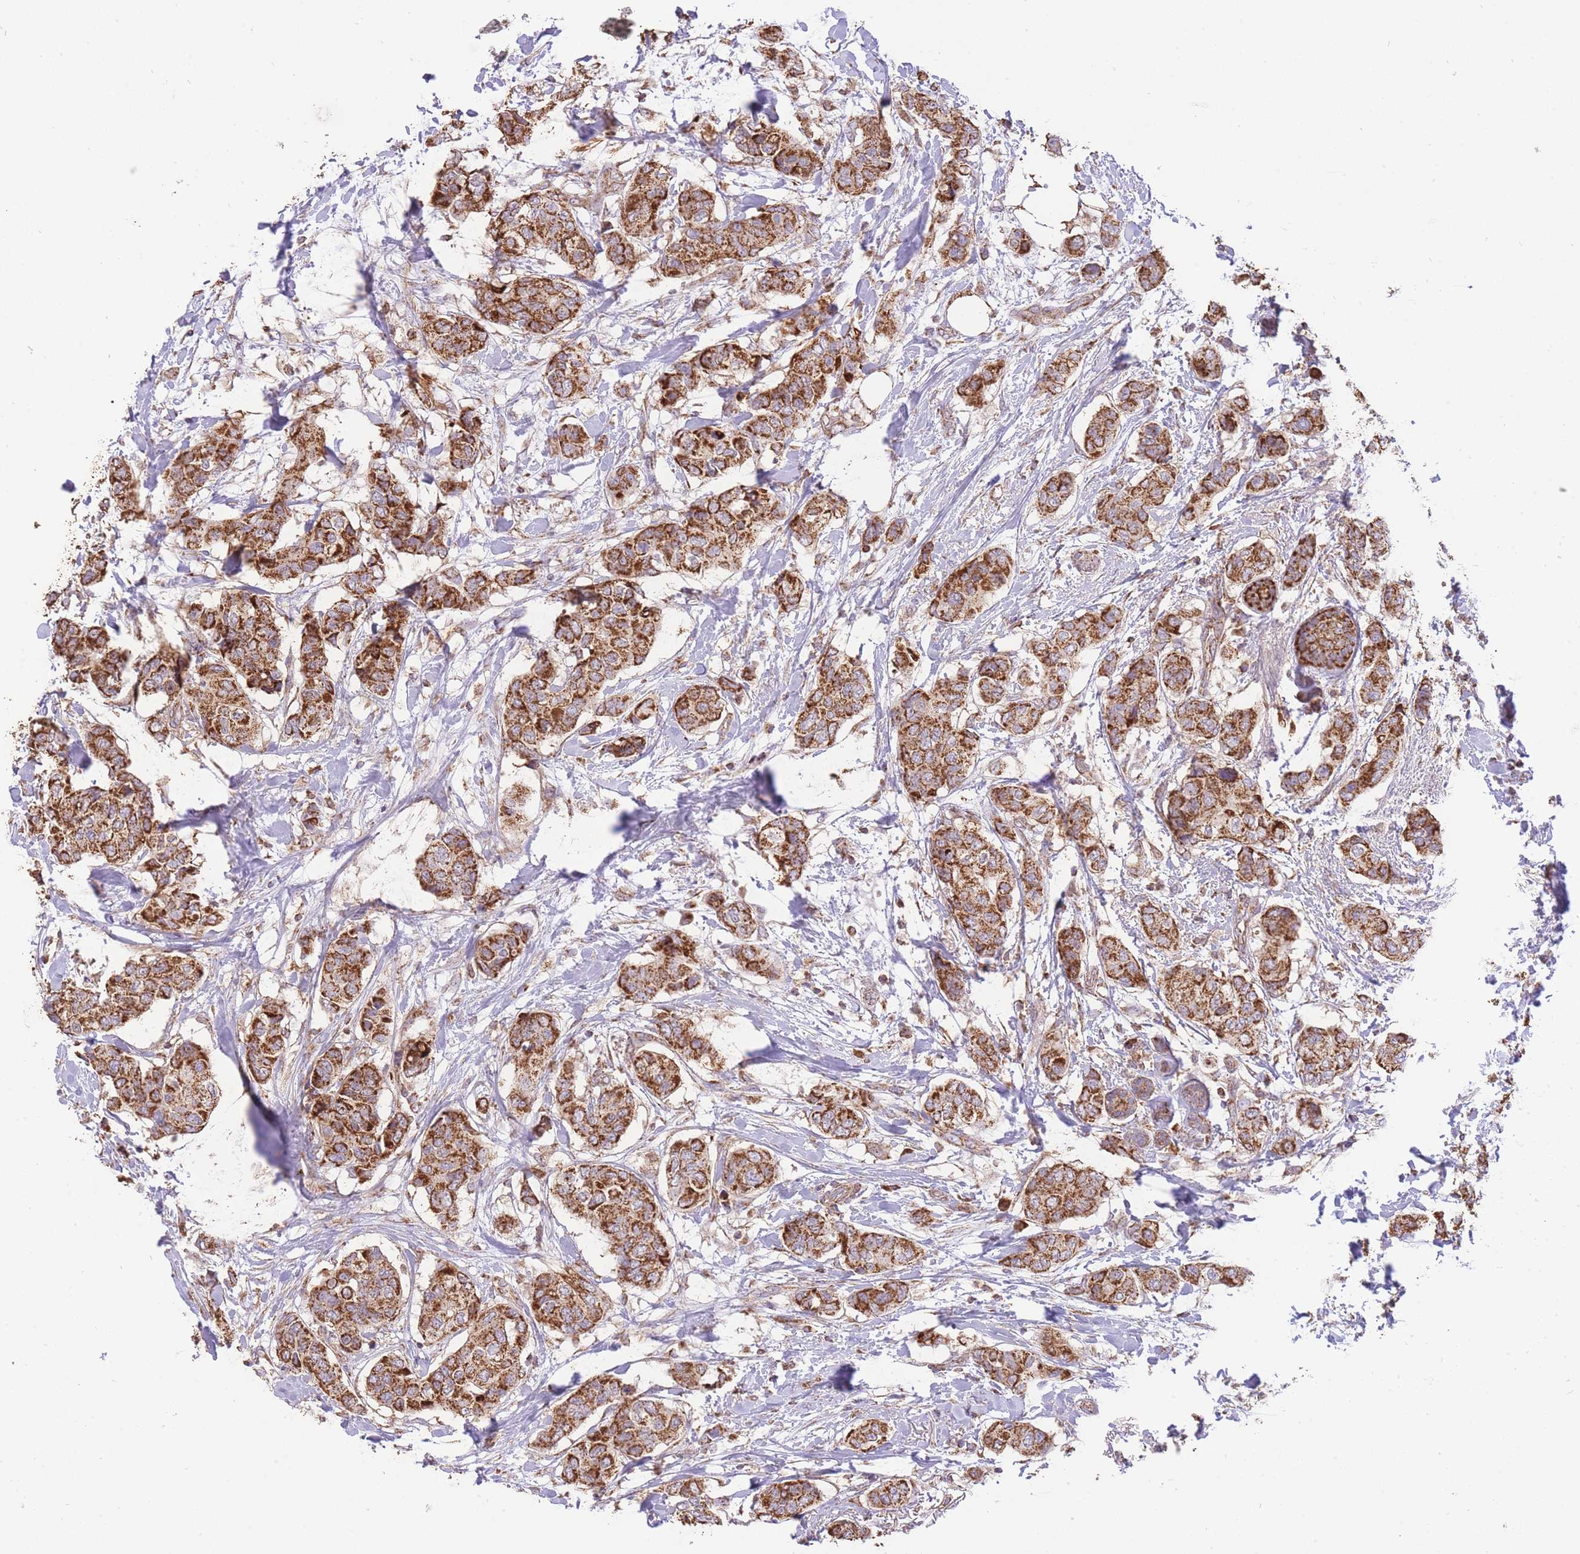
{"staining": {"intensity": "strong", "quantity": ">75%", "location": "cytoplasmic/membranous"}, "tissue": "breast cancer", "cell_type": "Tumor cells", "image_type": "cancer", "snomed": [{"axis": "morphology", "description": "Lobular carcinoma"}, {"axis": "topography", "description": "Breast"}], "caption": "A histopathology image of human breast cancer (lobular carcinoma) stained for a protein reveals strong cytoplasmic/membranous brown staining in tumor cells.", "gene": "PREP", "patient": {"sex": "female", "age": 51}}